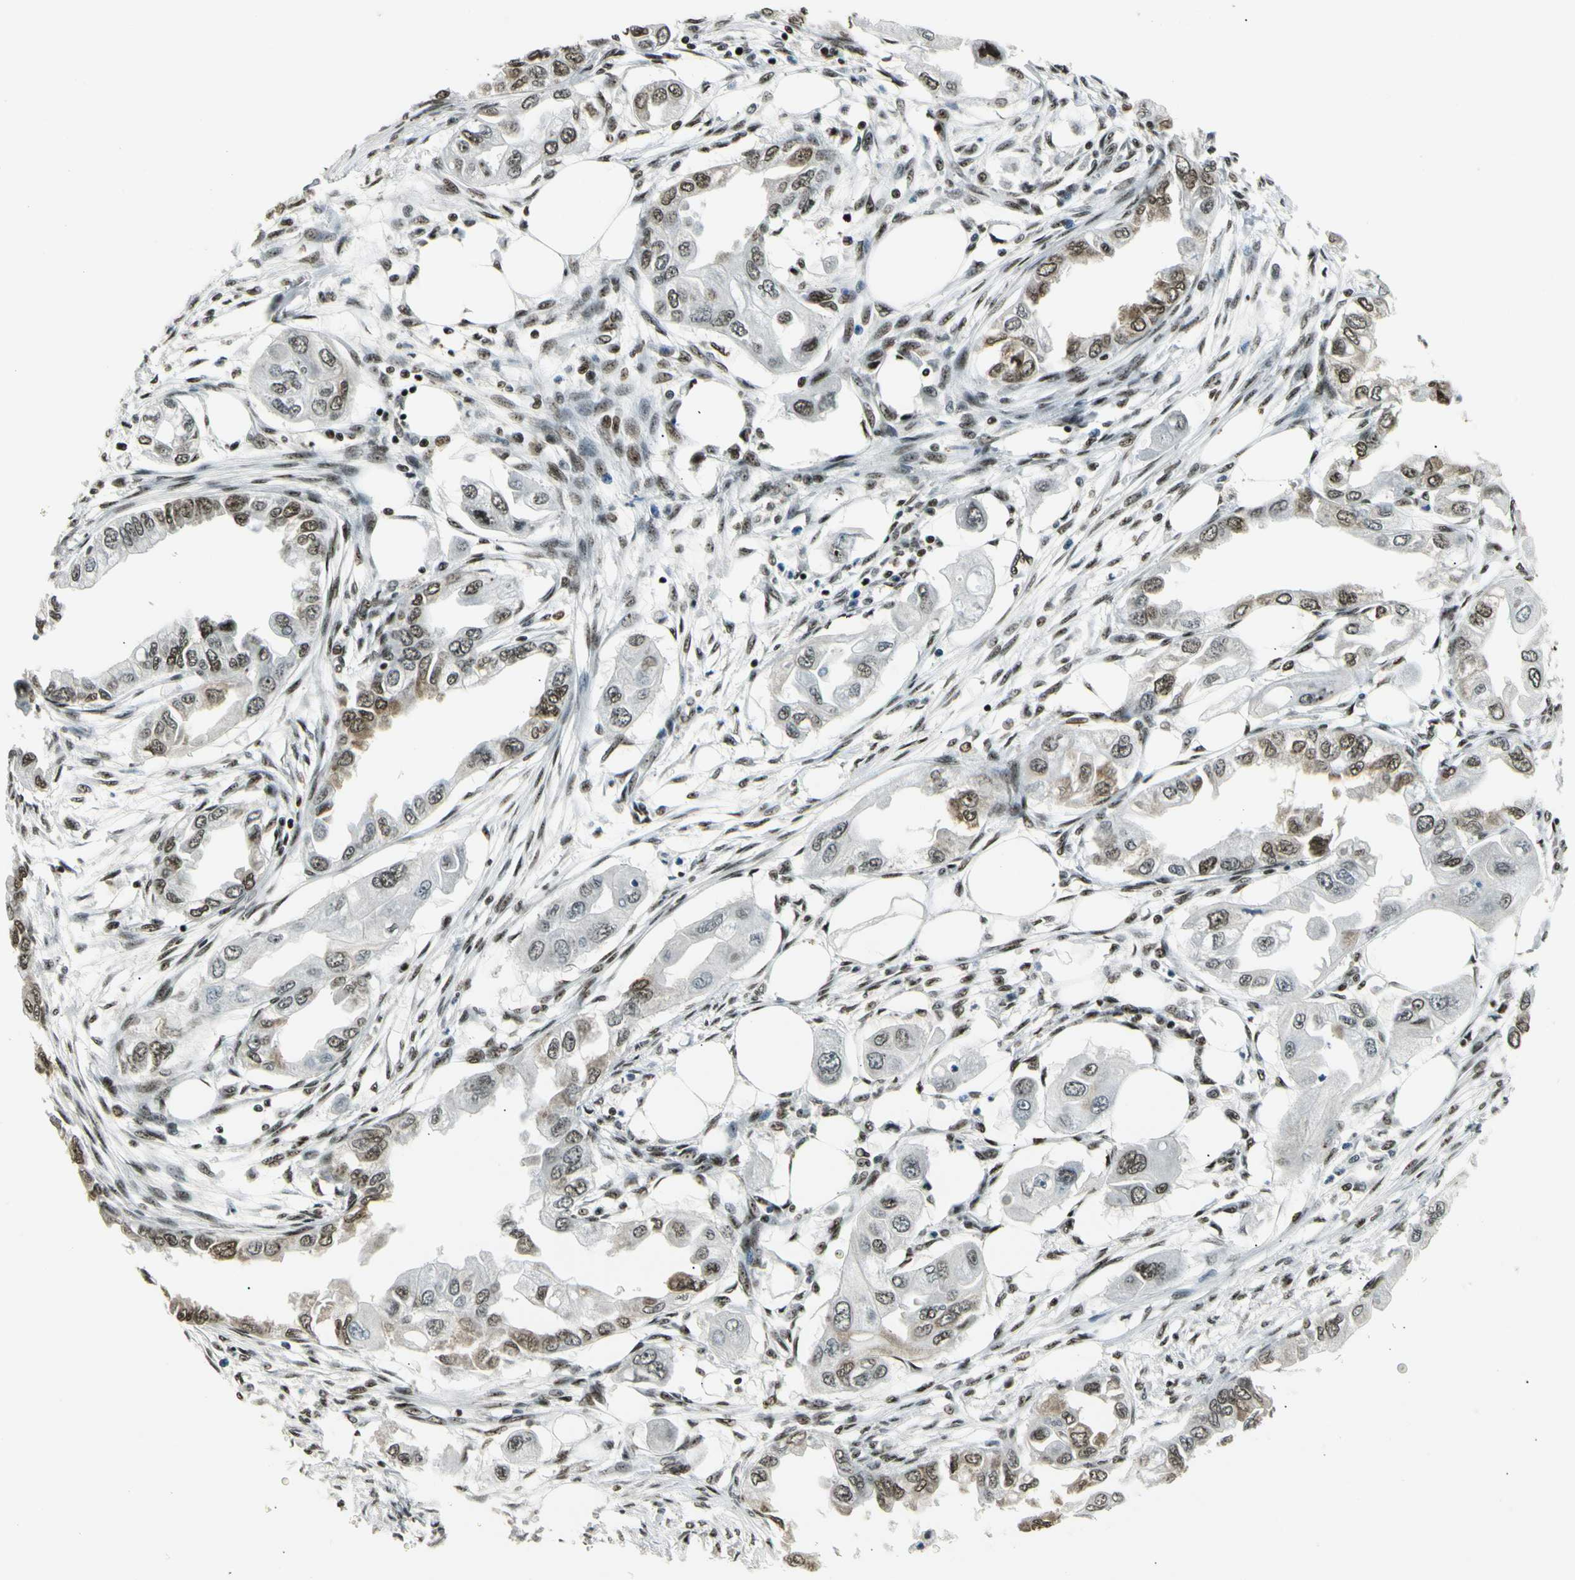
{"staining": {"intensity": "strong", "quantity": "25%-75%", "location": "nuclear"}, "tissue": "endometrial cancer", "cell_type": "Tumor cells", "image_type": "cancer", "snomed": [{"axis": "morphology", "description": "Adenocarcinoma, NOS"}, {"axis": "topography", "description": "Endometrium"}], "caption": "IHC photomicrograph of neoplastic tissue: endometrial adenocarcinoma stained using immunohistochemistry (IHC) reveals high levels of strong protein expression localized specifically in the nuclear of tumor cells, appearing as a nuclear brown color.", "gene": "UBTF", "patient": {"sex": "female", "age": 67}}